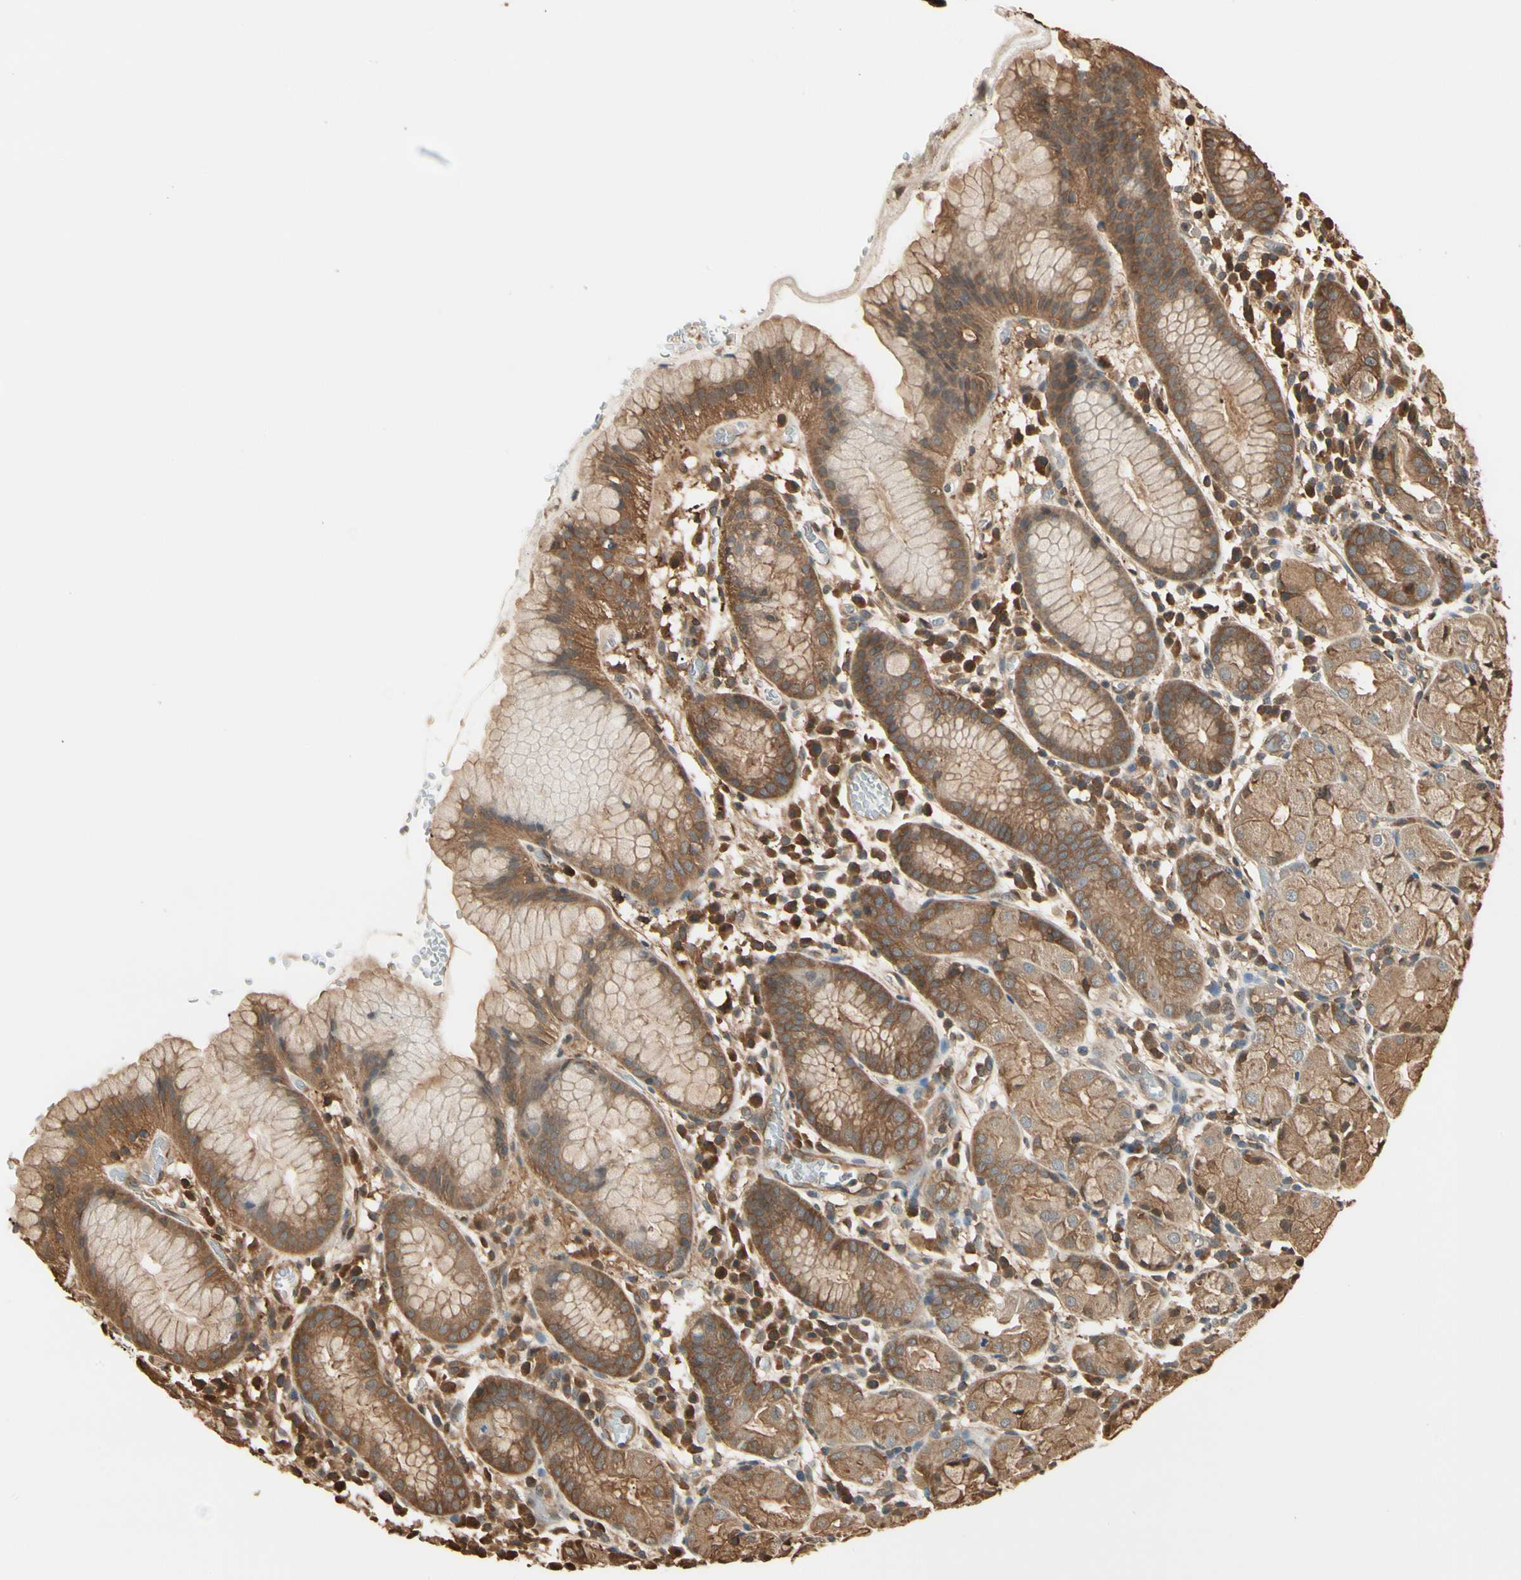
{"staining": {"intensity": "strong", "quantity": ">75%", "location": "cytoplasmic/membranous,nuclear"}, "tissue": "stomach", "cell_type": "Glandular cells", "image_type": "normal", "snomed": [{"axis": "morphology", "description": "Normal tissue, NOS"}, {"axis": "topography", "description": "Stomach"}, {"axis": "topography", "description": "Stomach, lower"}], "caption": "This image displays unremarkable stomach stained with immunohistochemistry to label a protein in brown. The cytoplasmic/membranous,nuclear of glandular cells show strong positivity for the protein. Nuclei are counter-stained blue.", "gene": "YWHAE", "patient": {"sex": "female", "age": 75}}